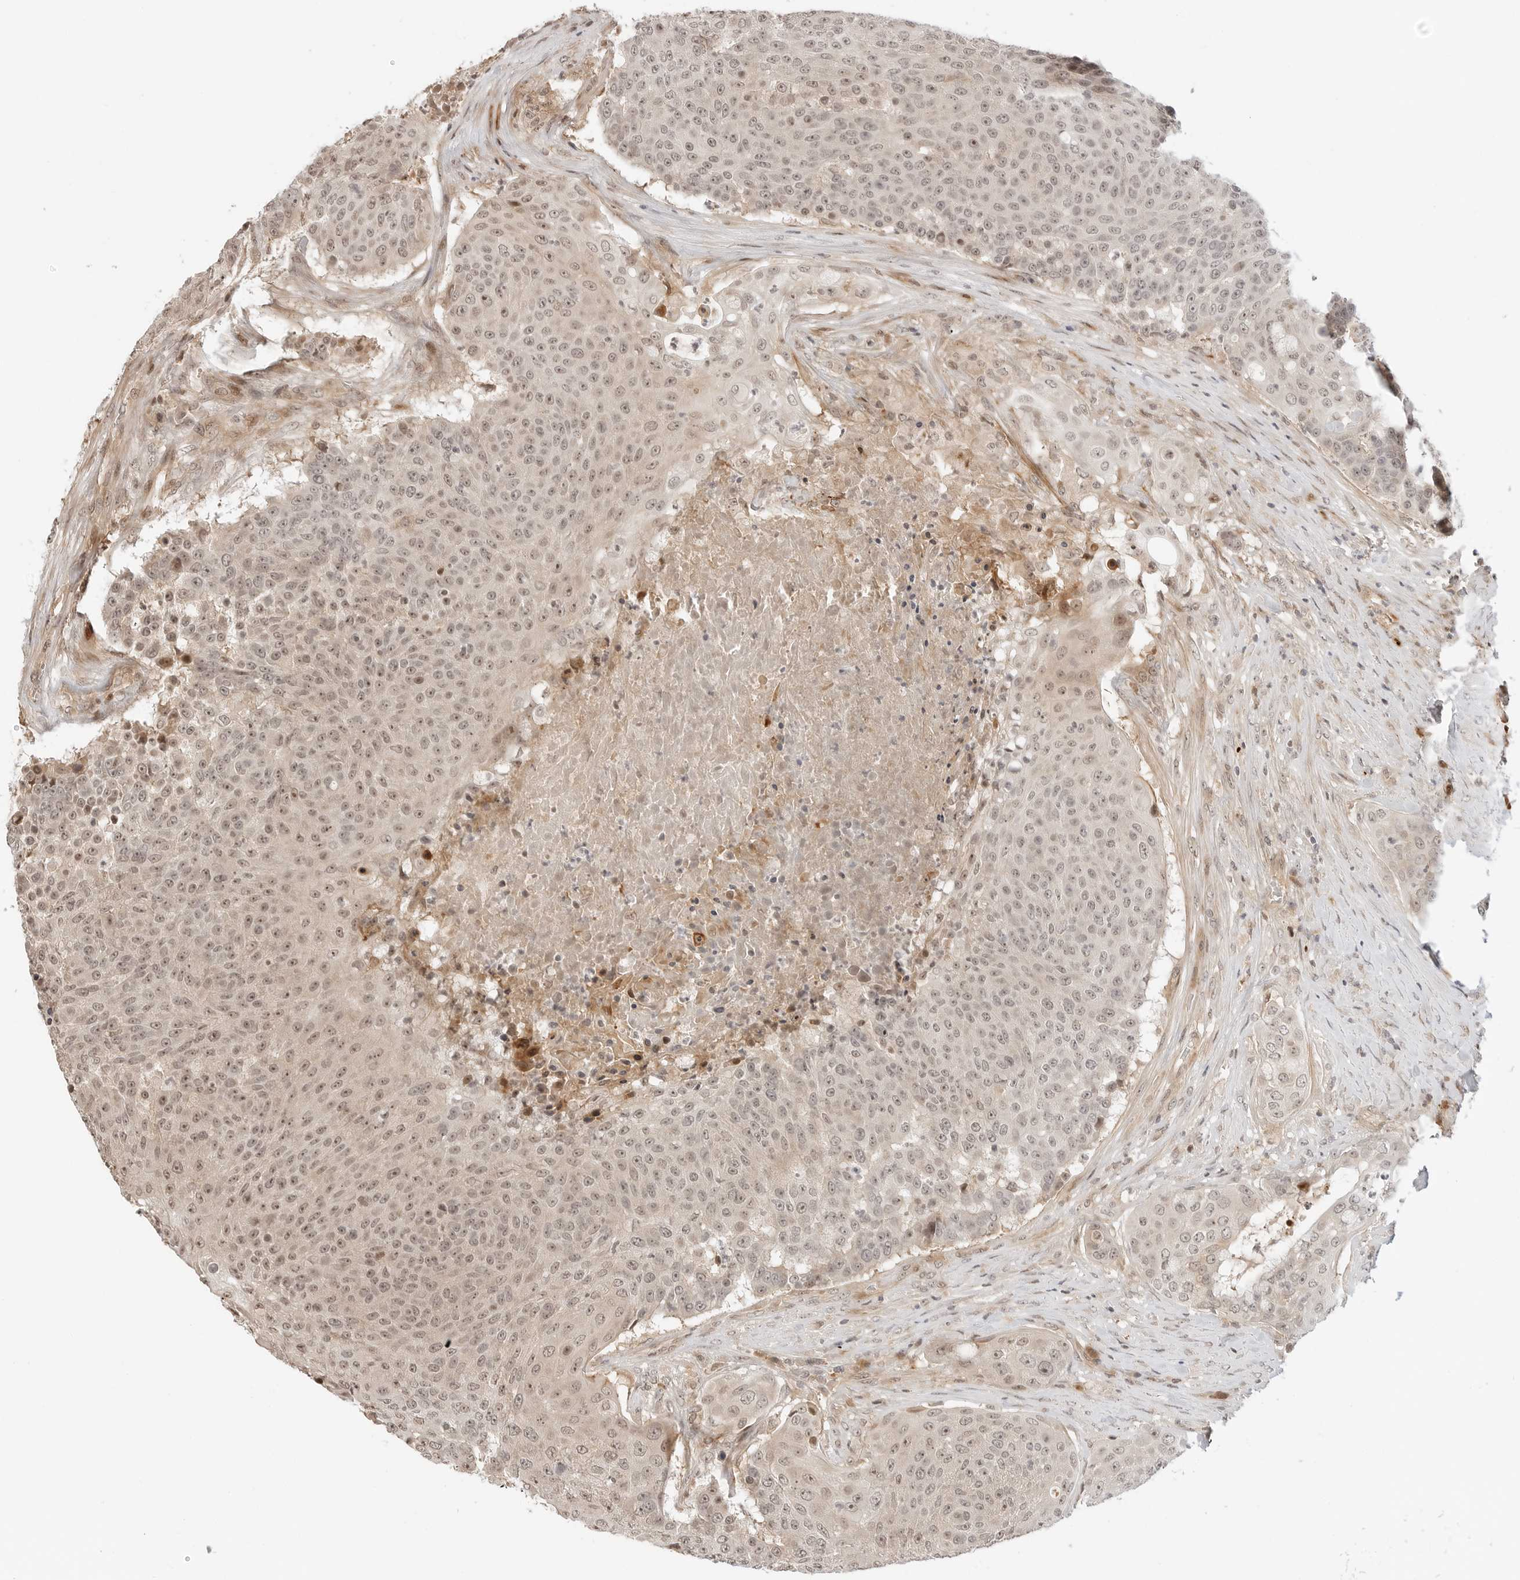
{"staining": {"intensity": "weak", "quantity": ">75%", "location": "nuclear"}, "tissue": "urothelial cancer", "cell_type": "Tumor cells", "image_type": "cancer", "snomed": [{"axis": "morphology", "description": "Urothelial carcinoma, High grade"}, {"axis": "topography", "description": "Urinary bladder"}], "caption": "Urothelial cancer stained with a brown dye reveals weak nuclear positive staining in approximately >75% of tumor cells.", "gene": "GEM", "patient": {"sex": "female", "age": 63}}